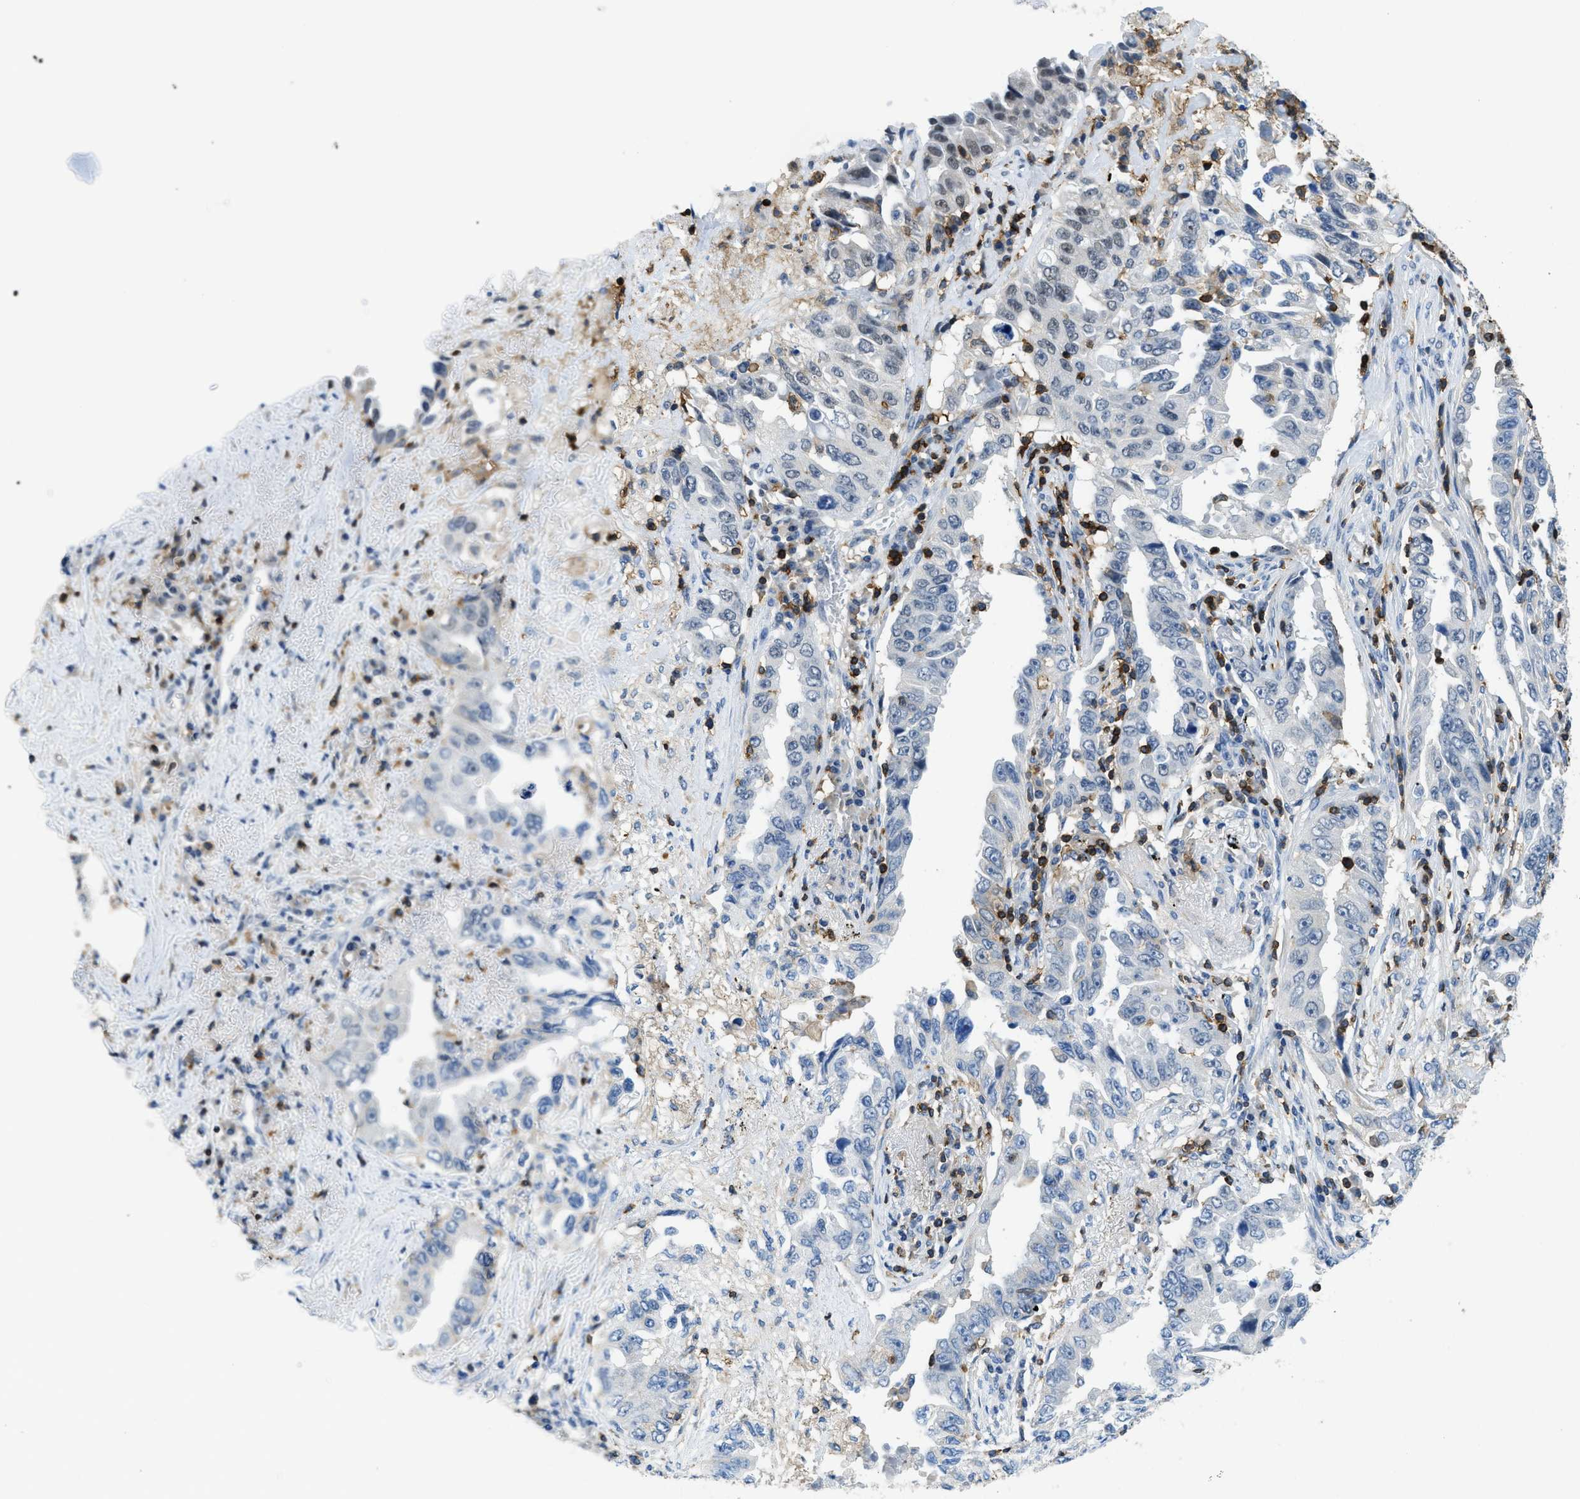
{"staining": {"intensity": "negative", "quantity": "none", "location": "none"}, "tissue": "lung cancer", "cell_type": "Tumor cells", "image_type": "cancer", "snomed": [{"axis": "morphology", "description": "Adenocarcinoma, NOS"}, {"axis": "topography", "description": "Lung"}], "caption": "The immunohistochemistry (IHC) image has no significant staining in tumor cells of lung cancer tissue. (Brightfield microscopy of DAB (3,3'-diaminobenzidine) immunohistochemistry at high magnification).", "gene": "FAM151A", "patient": {"sex": "female", "age": 51}}